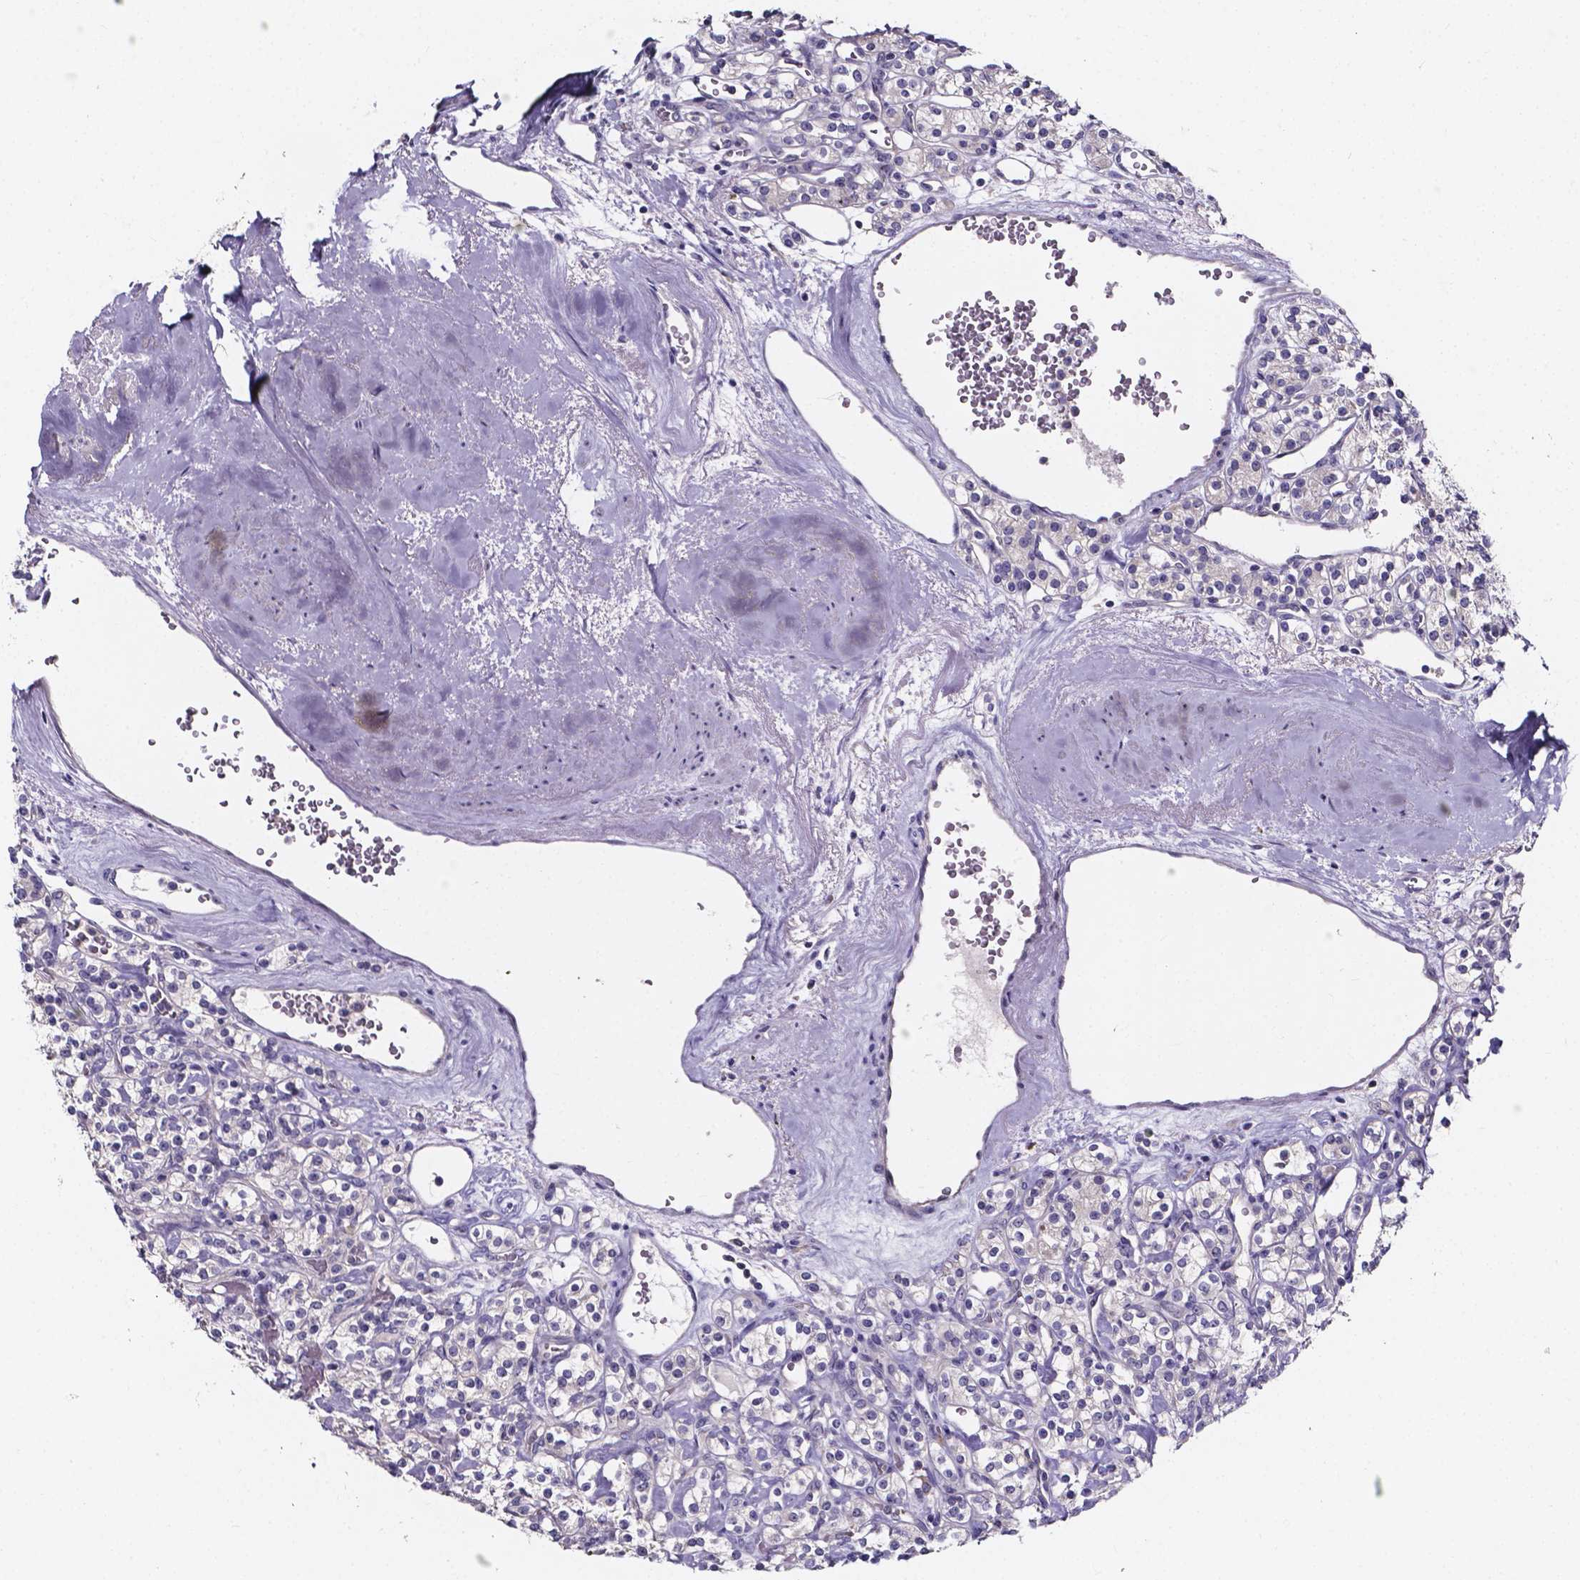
{"staining": {"intensity": "negative", "quantity": "none", "location": "none"}, "tissue": "renal cancer", "cell_type": "Tumor cells", "image_type": "cancer", "snomed": [{"axis": "morphology", "description": "Adenocarcinoma, NOS"}, {"axis": "topography", "description": "Kidney"}], "caption": "This is a micrograph of immunohistochemistry staining of renal adenocarcinoma, which shows no positivity in tumor cells.", "gene": "SPOCD1", "patient": {"sex": "male", "age": 77}}